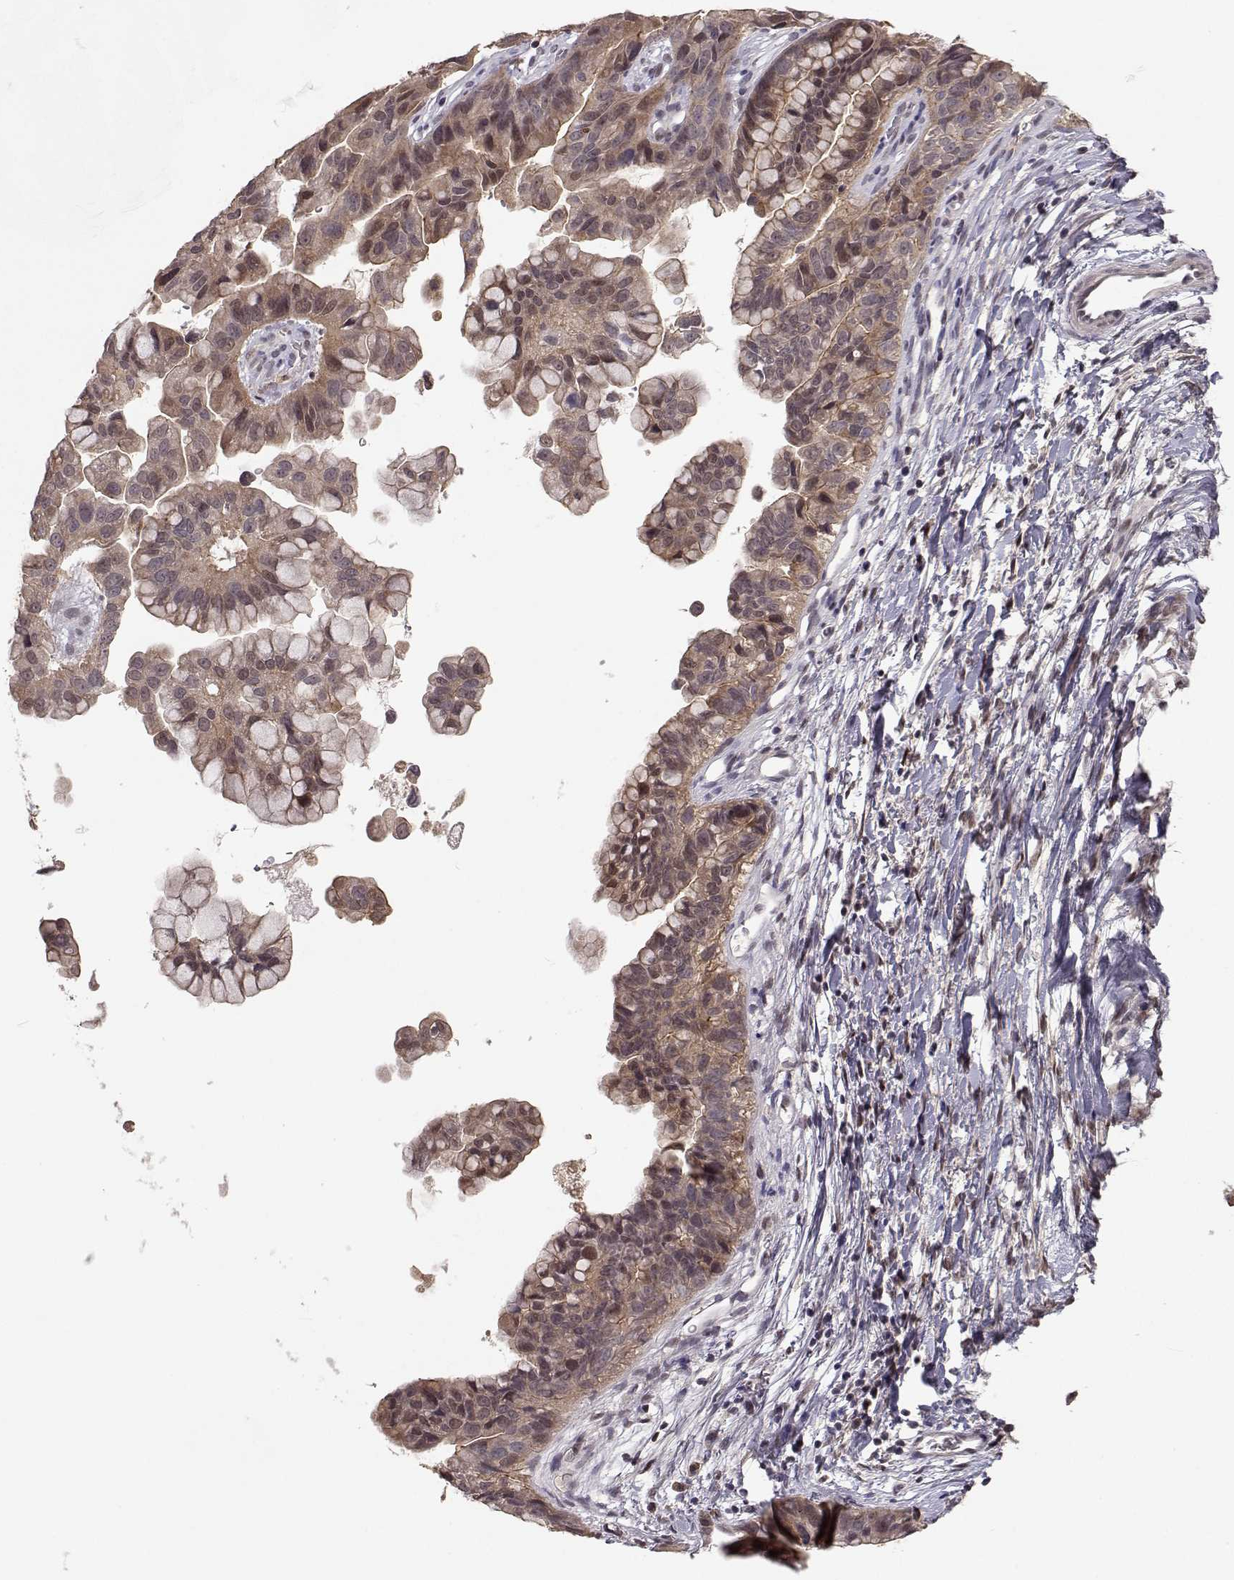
{"staining": {"intensity": "moderate", "quantity": "25%-75%", "location": "cytoplasmic/membranous"}, "tissue": "ovarian cancer", "cell_type": "Tumor cells", "image_type": "cancer", "snomed": [{"axis": "morphology", "description": "Cystadenocarcinoma, mucinous, NOS"}, {"axis": "topography", "description": "Ovary"}], "caption": "The micrograph reveals staining of ovarian cancer, revealing moderate cytoplasmic/membranous protein expression (brown color) within tumor cells.", "gene": "PLEKHG3", "patient": {"sex": "female", "age": 76}}